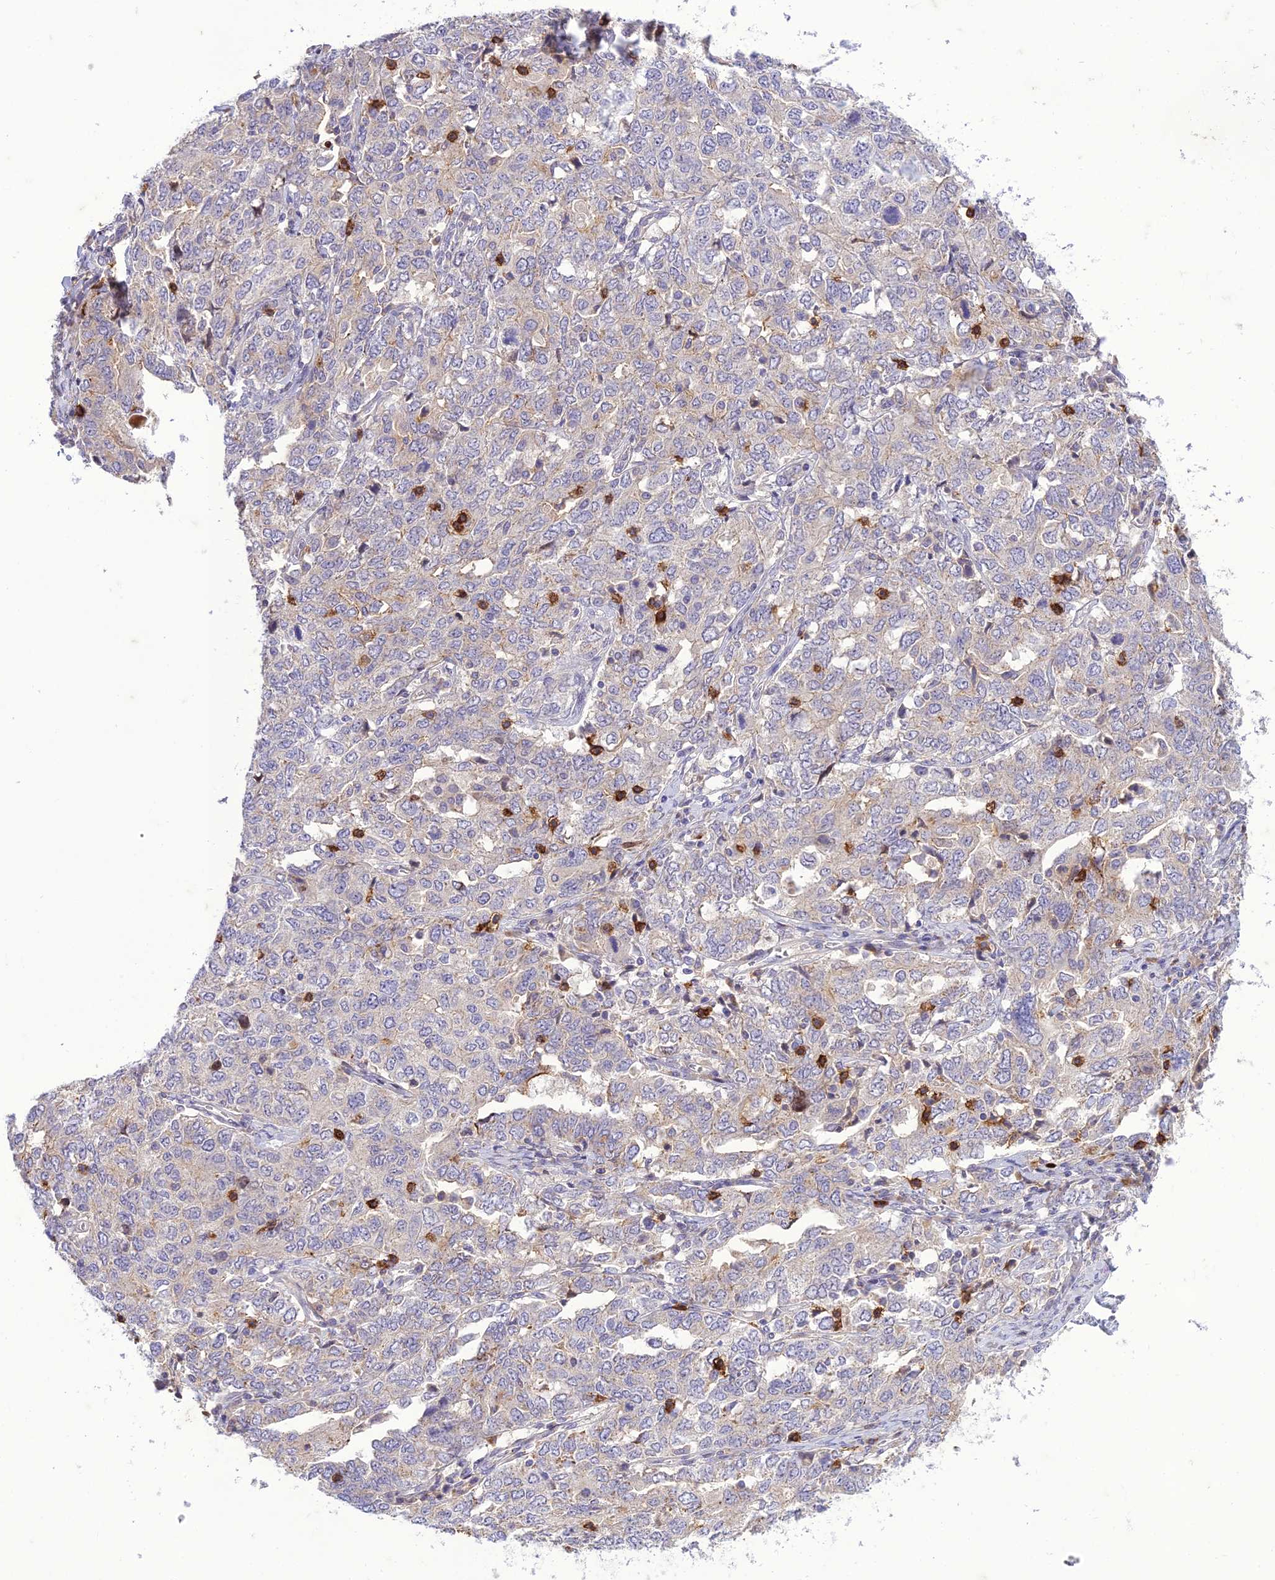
{"staining": {"intensity": "negative", "quantity": "none", "location": "none"}, "tissue": "ovarian cancer", "cell_type": "Tumor cells", "image_type": "cancer", "snomed": [{"axis": "morphology", "description": "Carcinoma, endometroid"}, {"axis": "topography", "description": "Ovary"}], "caption": "The micrograph exhibits no significant expression in tumor cells of ovarian cancer (endometroid carcinoma).", "gene": "ITGAE", "patient": {"sex": "female", "age": 62}}